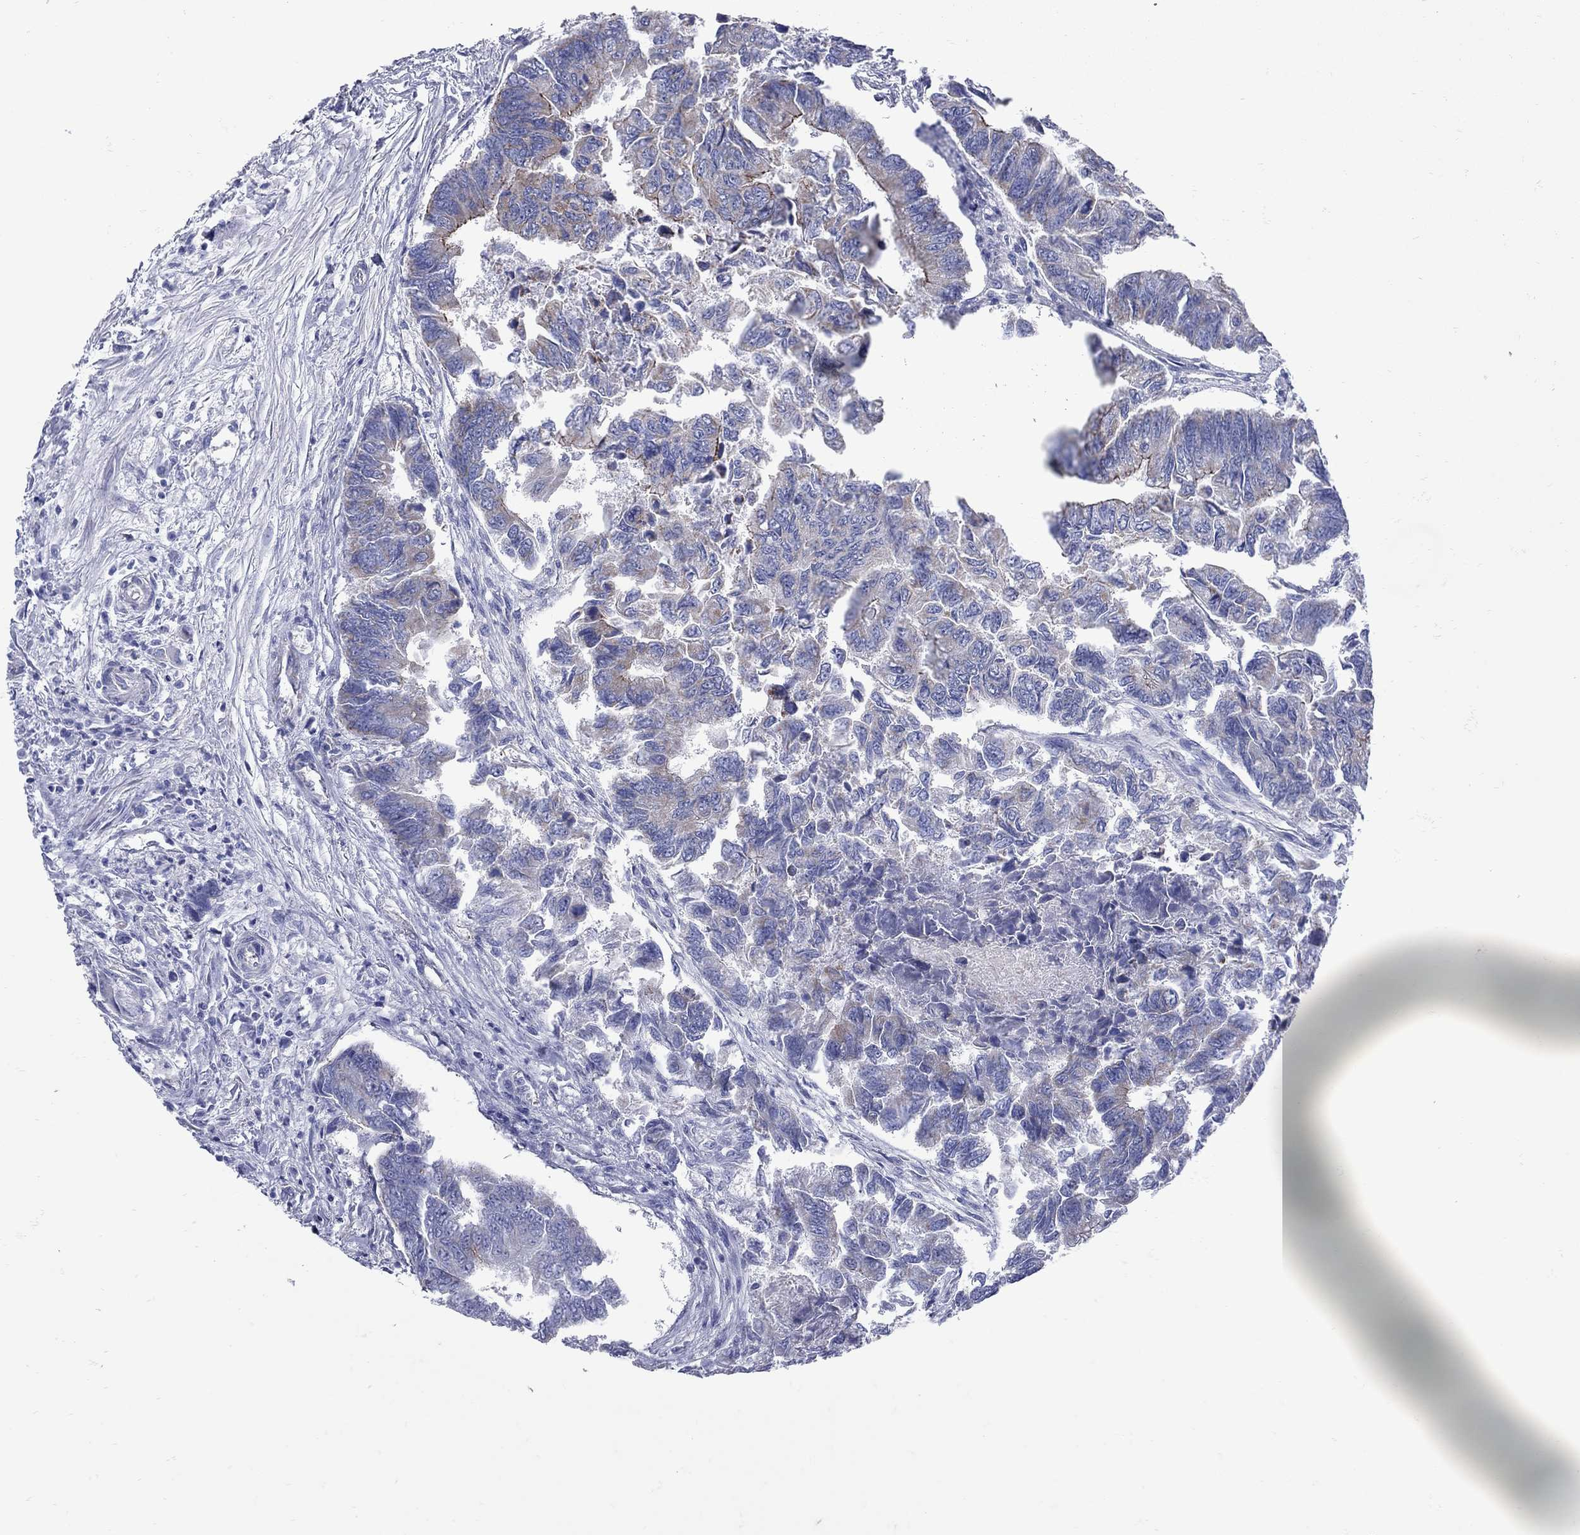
{"staining": {"intensity": "moderate", "quantity": "<25%", "location": "cytoplasmic/membranous"}, "tissue": "colorectal cancer", "cell_type": "Tumor cells", "image_type": "cancer", "snomed": [{"axis": "morphology", "description": "Adenocarcinoma, NOS"}, {"axis": "topography", "description": "Colon"}], "caption": "Brown immunohistochemical staining in human colorectal cancer reveals moderate cytoplasmic/membranous positivity in about <25% of tumor cells.", "gene": "PDZD3", "patient": {"sex": "female", "age": 65}}